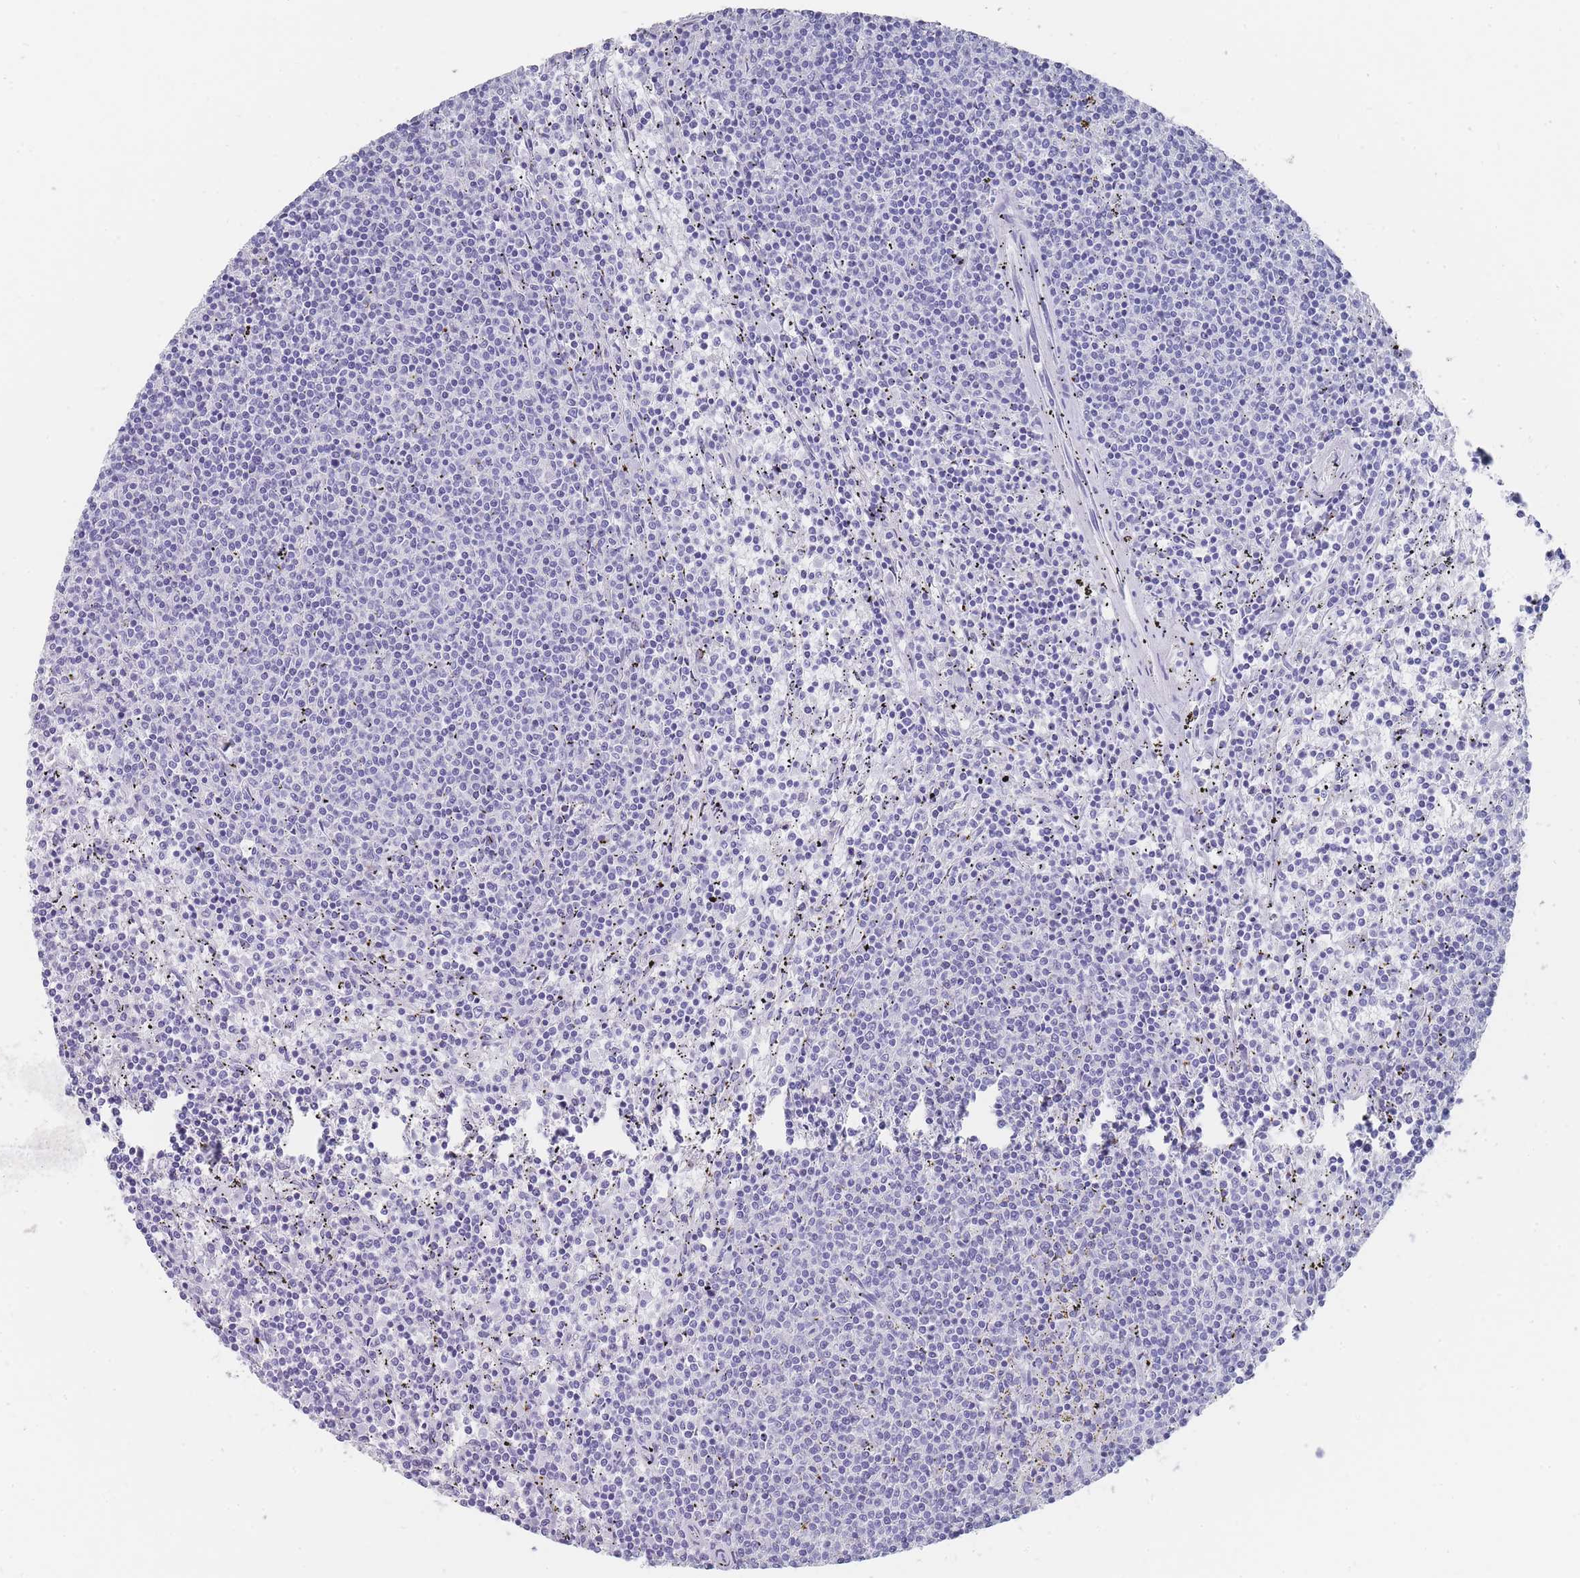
{"staining": {"intensity": "negative", "quantity": "none", "location": "none"}, "tissue": "lymphoma", "cell_type": "Tumor cells", "image_type": "cancer", "snomed": [{"axis": "morphology", "description": "Malignant lymphoma, non-Hodgkin's type, Low grade"}, {"axis": "topography", "description": "Spleen"}], "caption": "Protein analysis of lymphoma exhibits no significant positivity in tumor cells.", "gene": "RAB2B", "patient": {"sex": "female", "age": 50}}